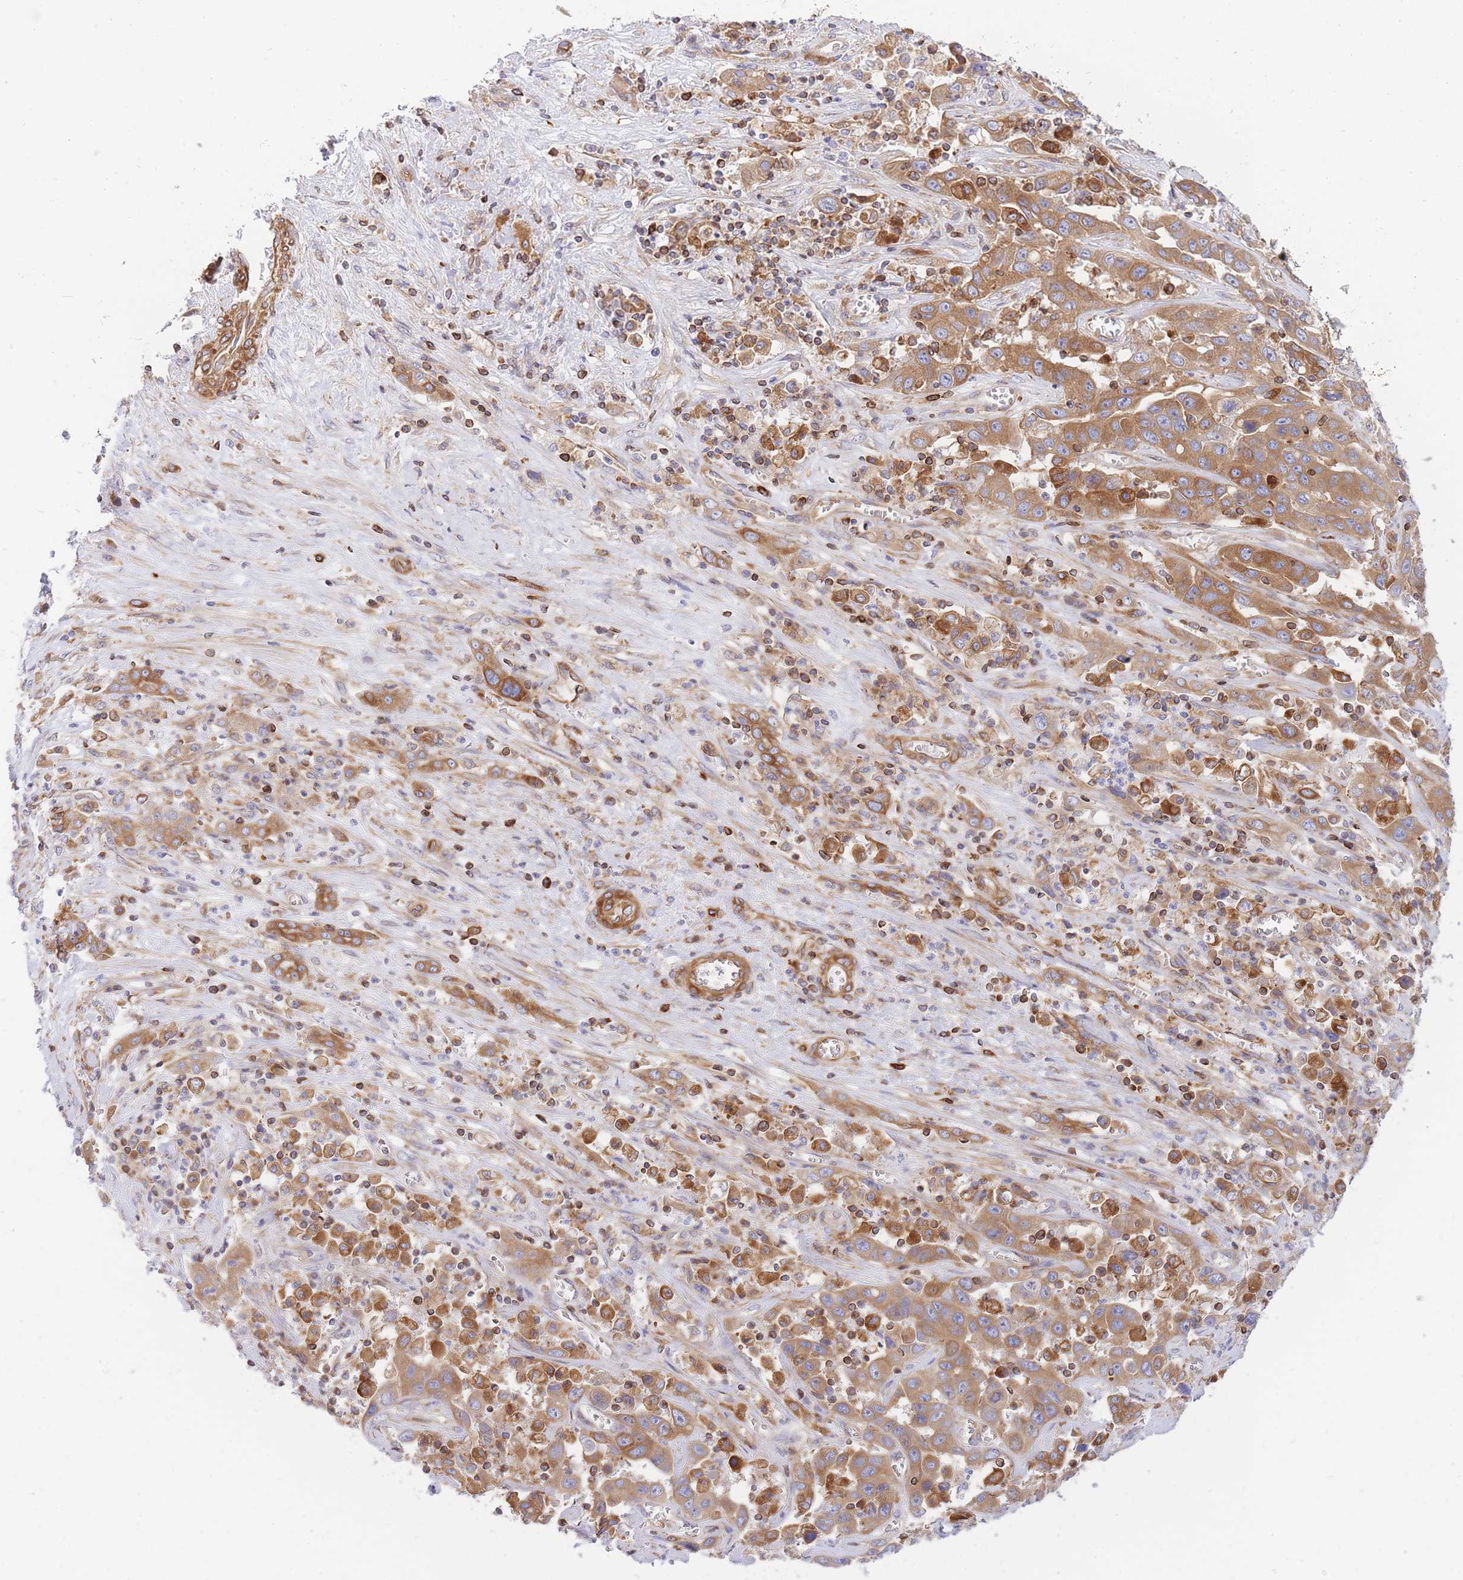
{"staining": {"intensity": "moderate", "quantity": ">75%", "location": "cytoplasmic/membranous"}, "tissue": "liver cancer", "cell_type": "Tumor cells", "image_type": "cancer", "snomed": [{"axis": "morphology", "description": "Cholangiocarcinoma"}, {"axis": "topography", "description": "Liver"}], "caption": "Immunohistochemical staining of human cholangiocarcinoma (liver) displays medium levels of moderate cytoplasmic/membranous staining in approximately >75% of tumor cells.", "gene": "REM1", "patient": {"sex": "female", "age": 52}}